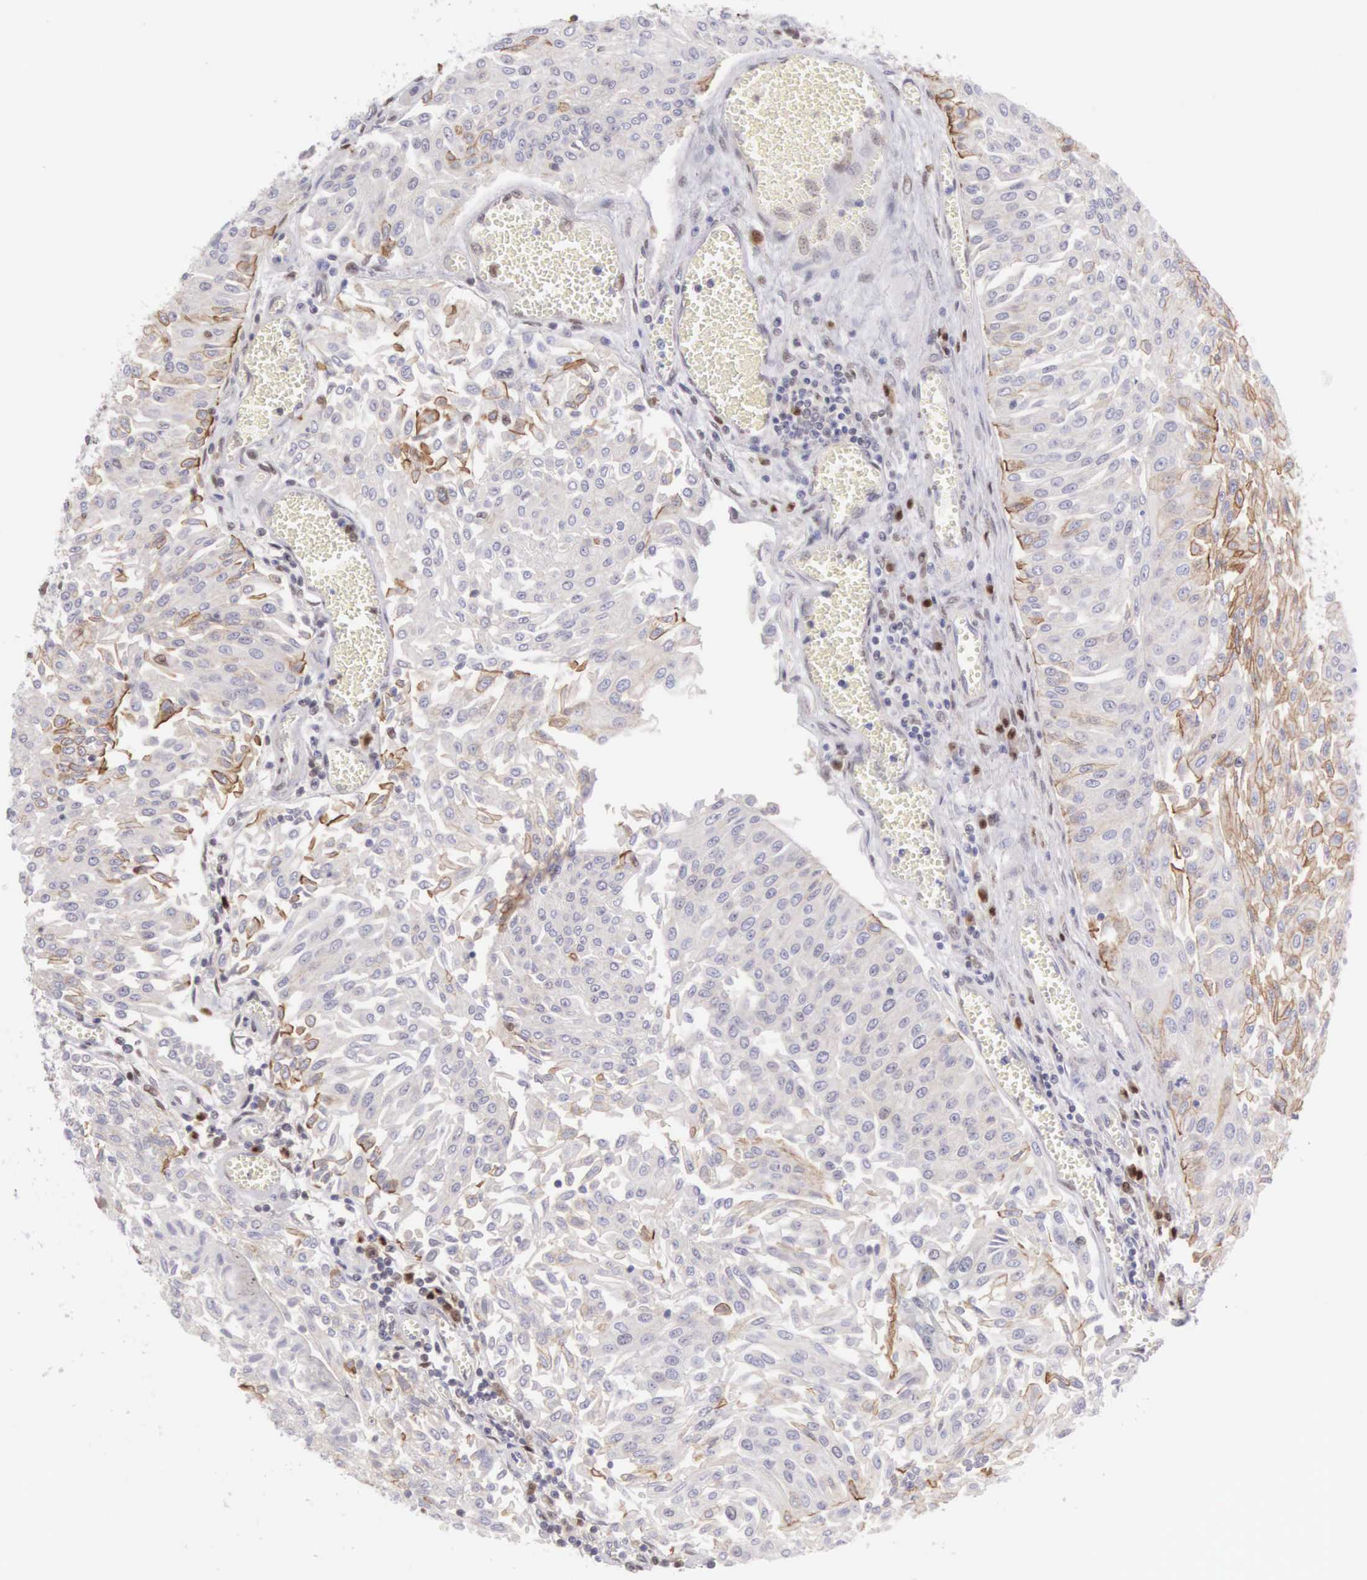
{"staining": {"intensity": "moderate", "quantity": "25%-75%", "location": "cytoplasmic/membranous"}, "tissue": "urothelial cancer", "cell_type": "Tumor cells", "image_type": "cancer", "snomed": [{"axis": "morphology", "description": "Urothelial carcinoma, Low grade"}, {"axis": "topography", "description": "Urinary bladder"}], "caption": "The micrograph demonstrates immunohistochemical staining of urothelial carcinoma (low-grade). There is moderate cytoplasmic/membranous expression is appreciated in about 25%-75% of tumor cells. (DAB (3,3'-diaminobenzidine) IHC with brightfield microscopy, high magnification).", "gene": "CCDC117", "patient": {"sex": "male", "age": 86}}